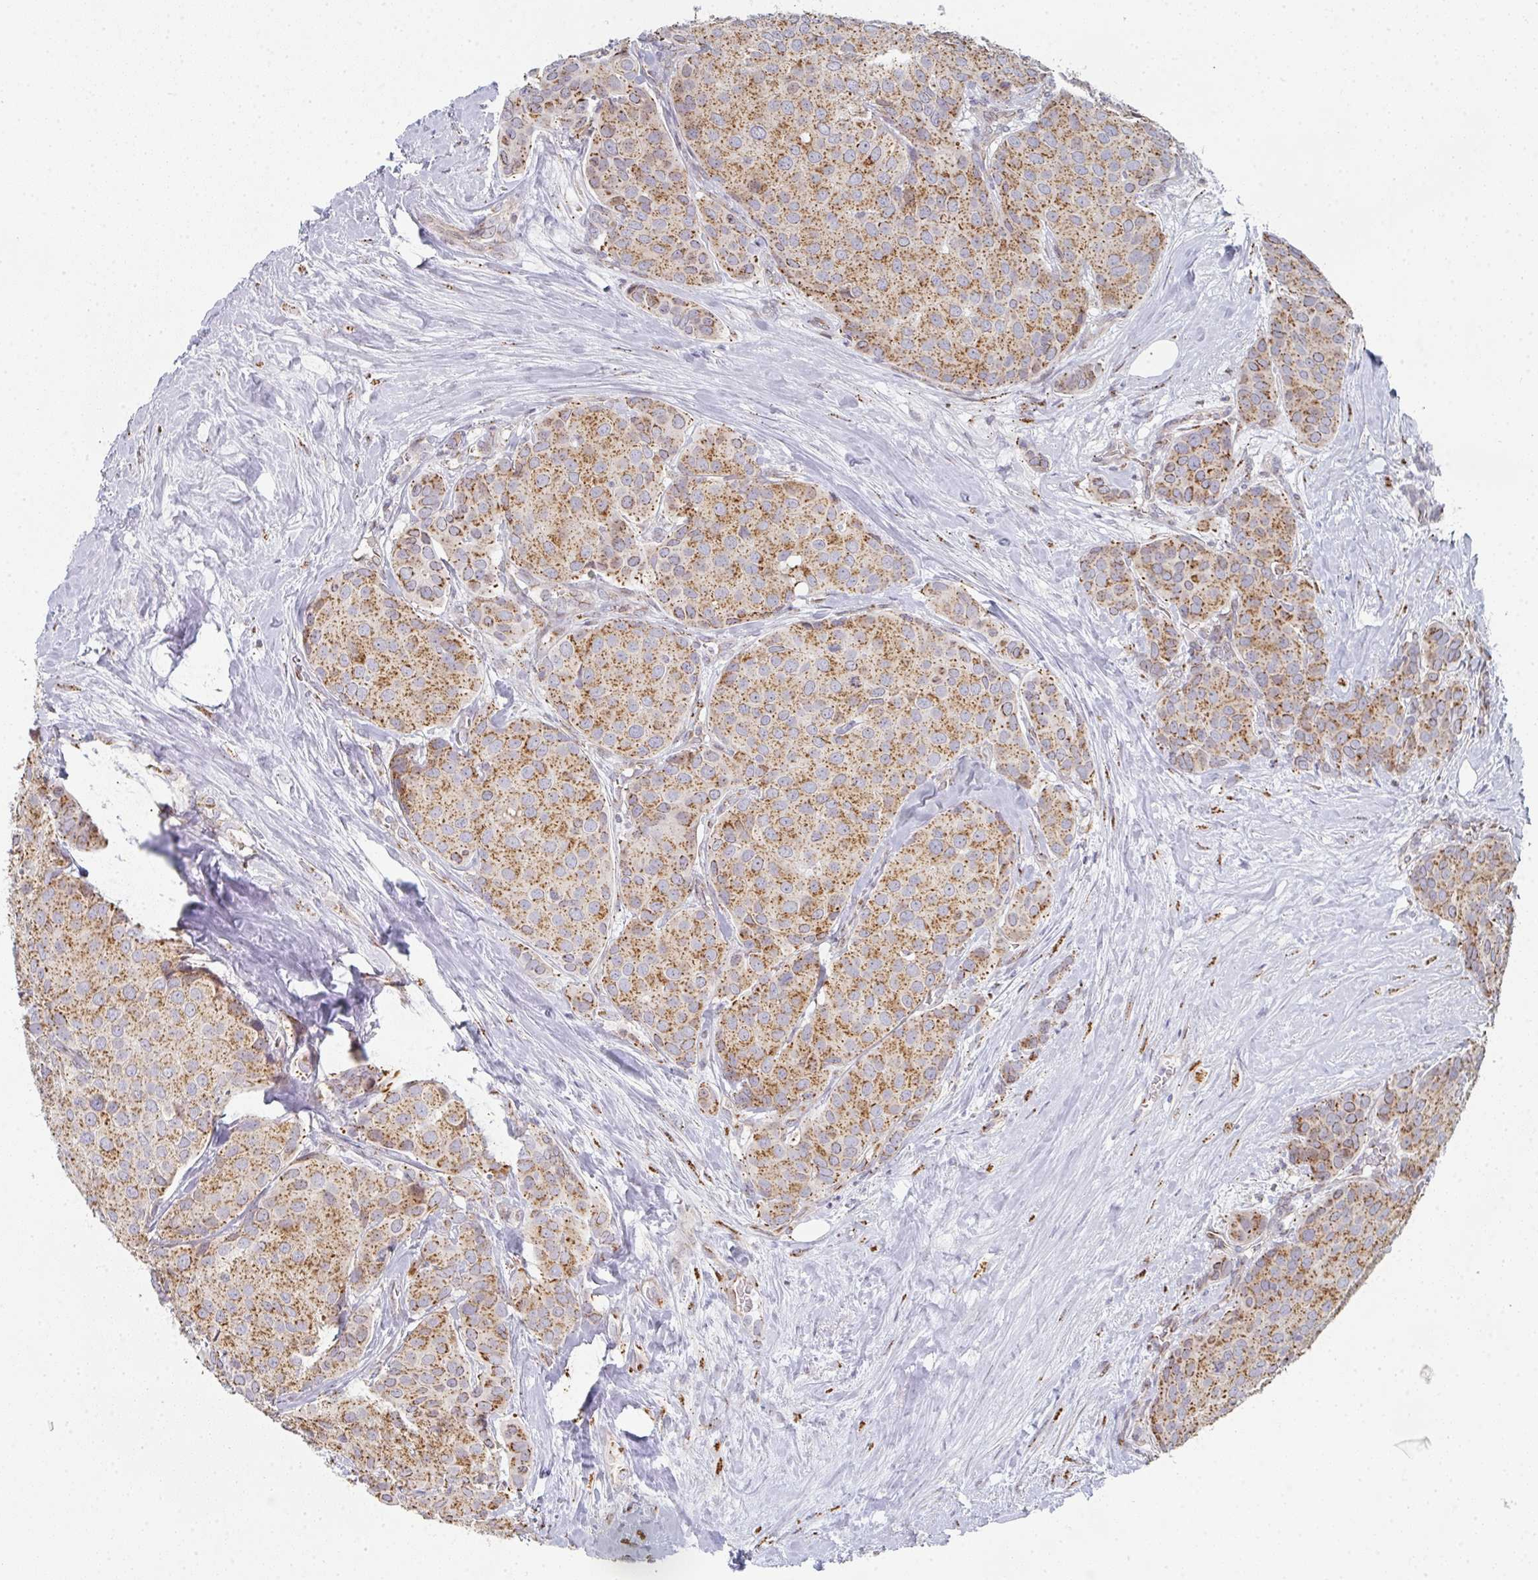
{"staining": {"intensity": "strong", "quantity": ">75%", "location": "cytoplasmic/membranous"}, "tissue": "breast cancer", "cell_type": "Tumor cells", "image_type": "cancer", "snomed": [{"axis": "morphology", "description": "Duct carcinoma"}, {"axis": "topography", "description": "Breast"}], "caption": "Infiltrating ductal carcinoma (breast) stained for a protein (brown) demonstrates strong cytoplasmic/membranous positive positivity in approximately >75% of tumor cells.", "gene": "ZNF526", "patient": {"sex": "female", "age": 70}}